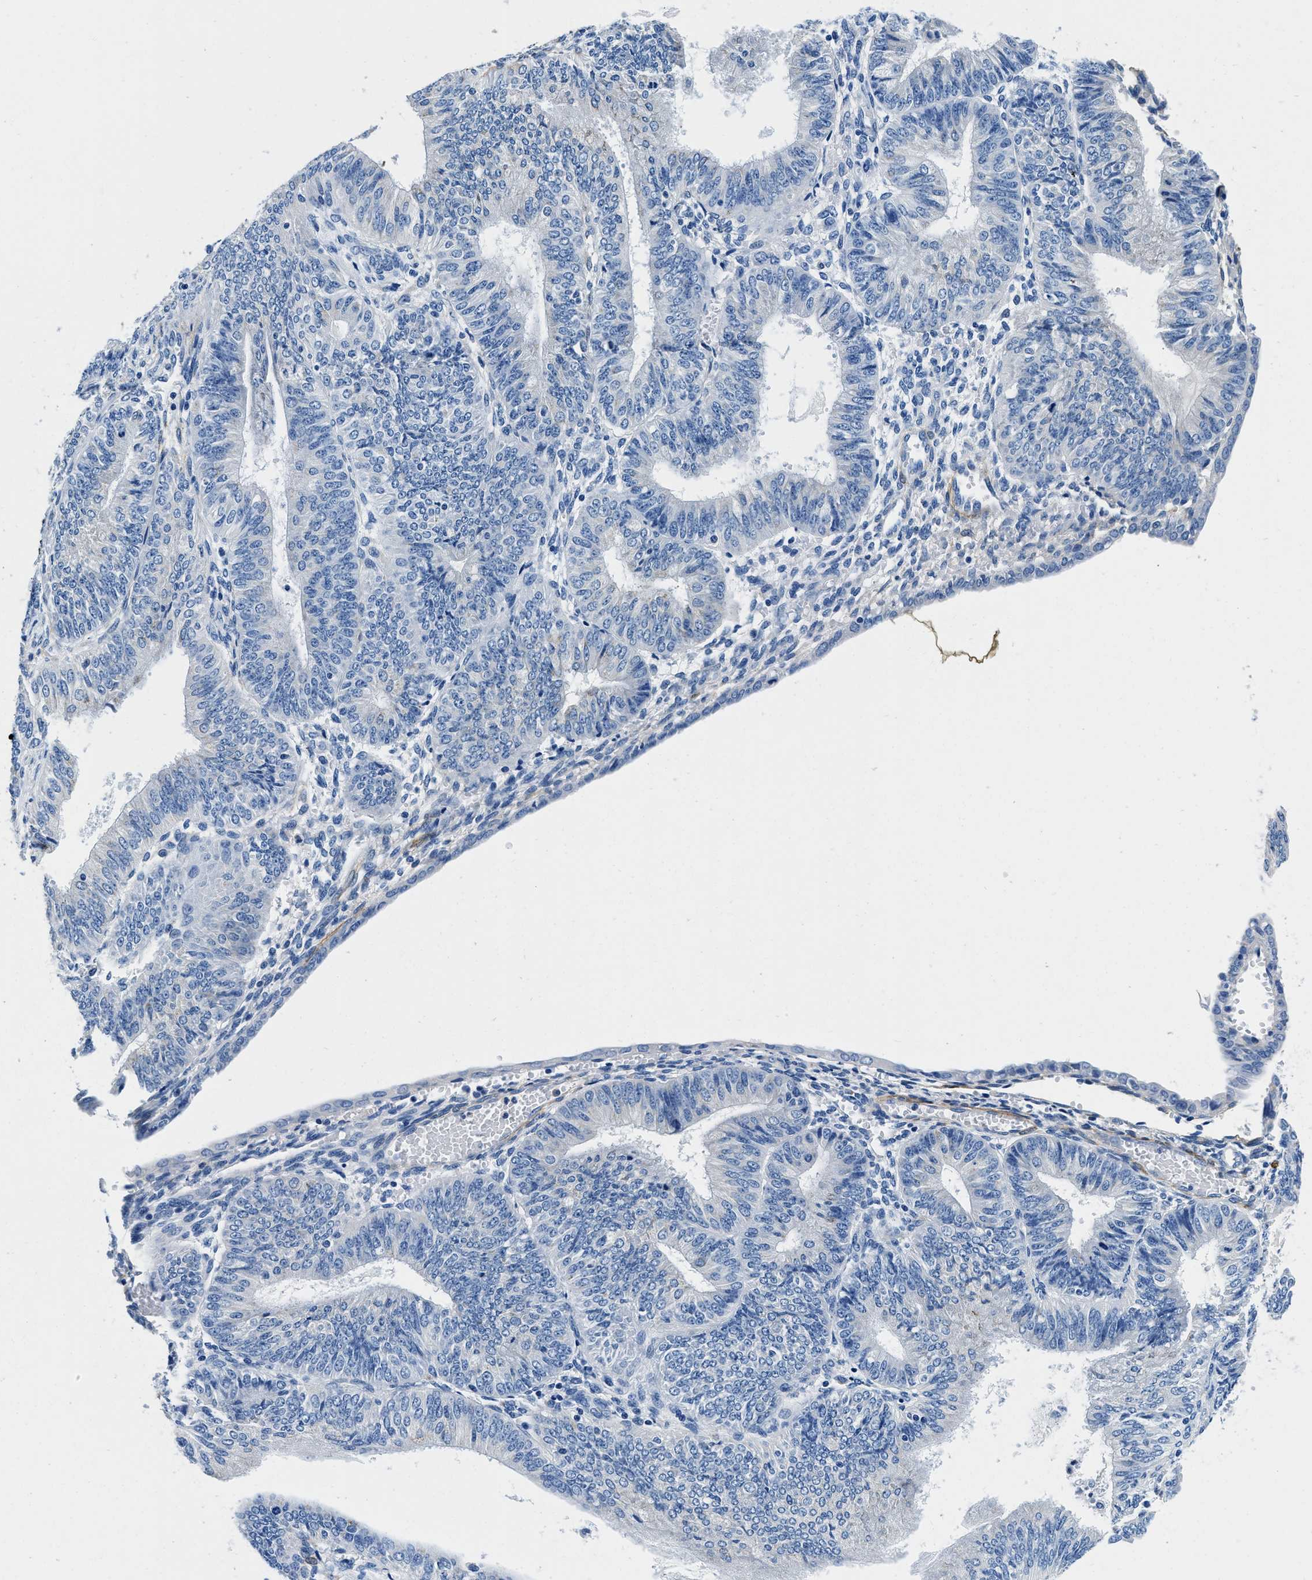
{"staining": {"intensity": "negative", "quantity": "none", "location": "none"}, "tissue": "endometrial cancer", "cell_type": "Tumor cells", "image_type": "cancer", "snomed": [{"axis": "morphology", "description": "Adenocarcinoma, NOS"}, {"axis": "topography", "description": "Endometrium"}], "caption": "Tumor cells are negative for protein expression in human endometrial cancer (adenocarcinoma).", "gene": "TEX261", "patient": {"sex": "female", "age": 58}}